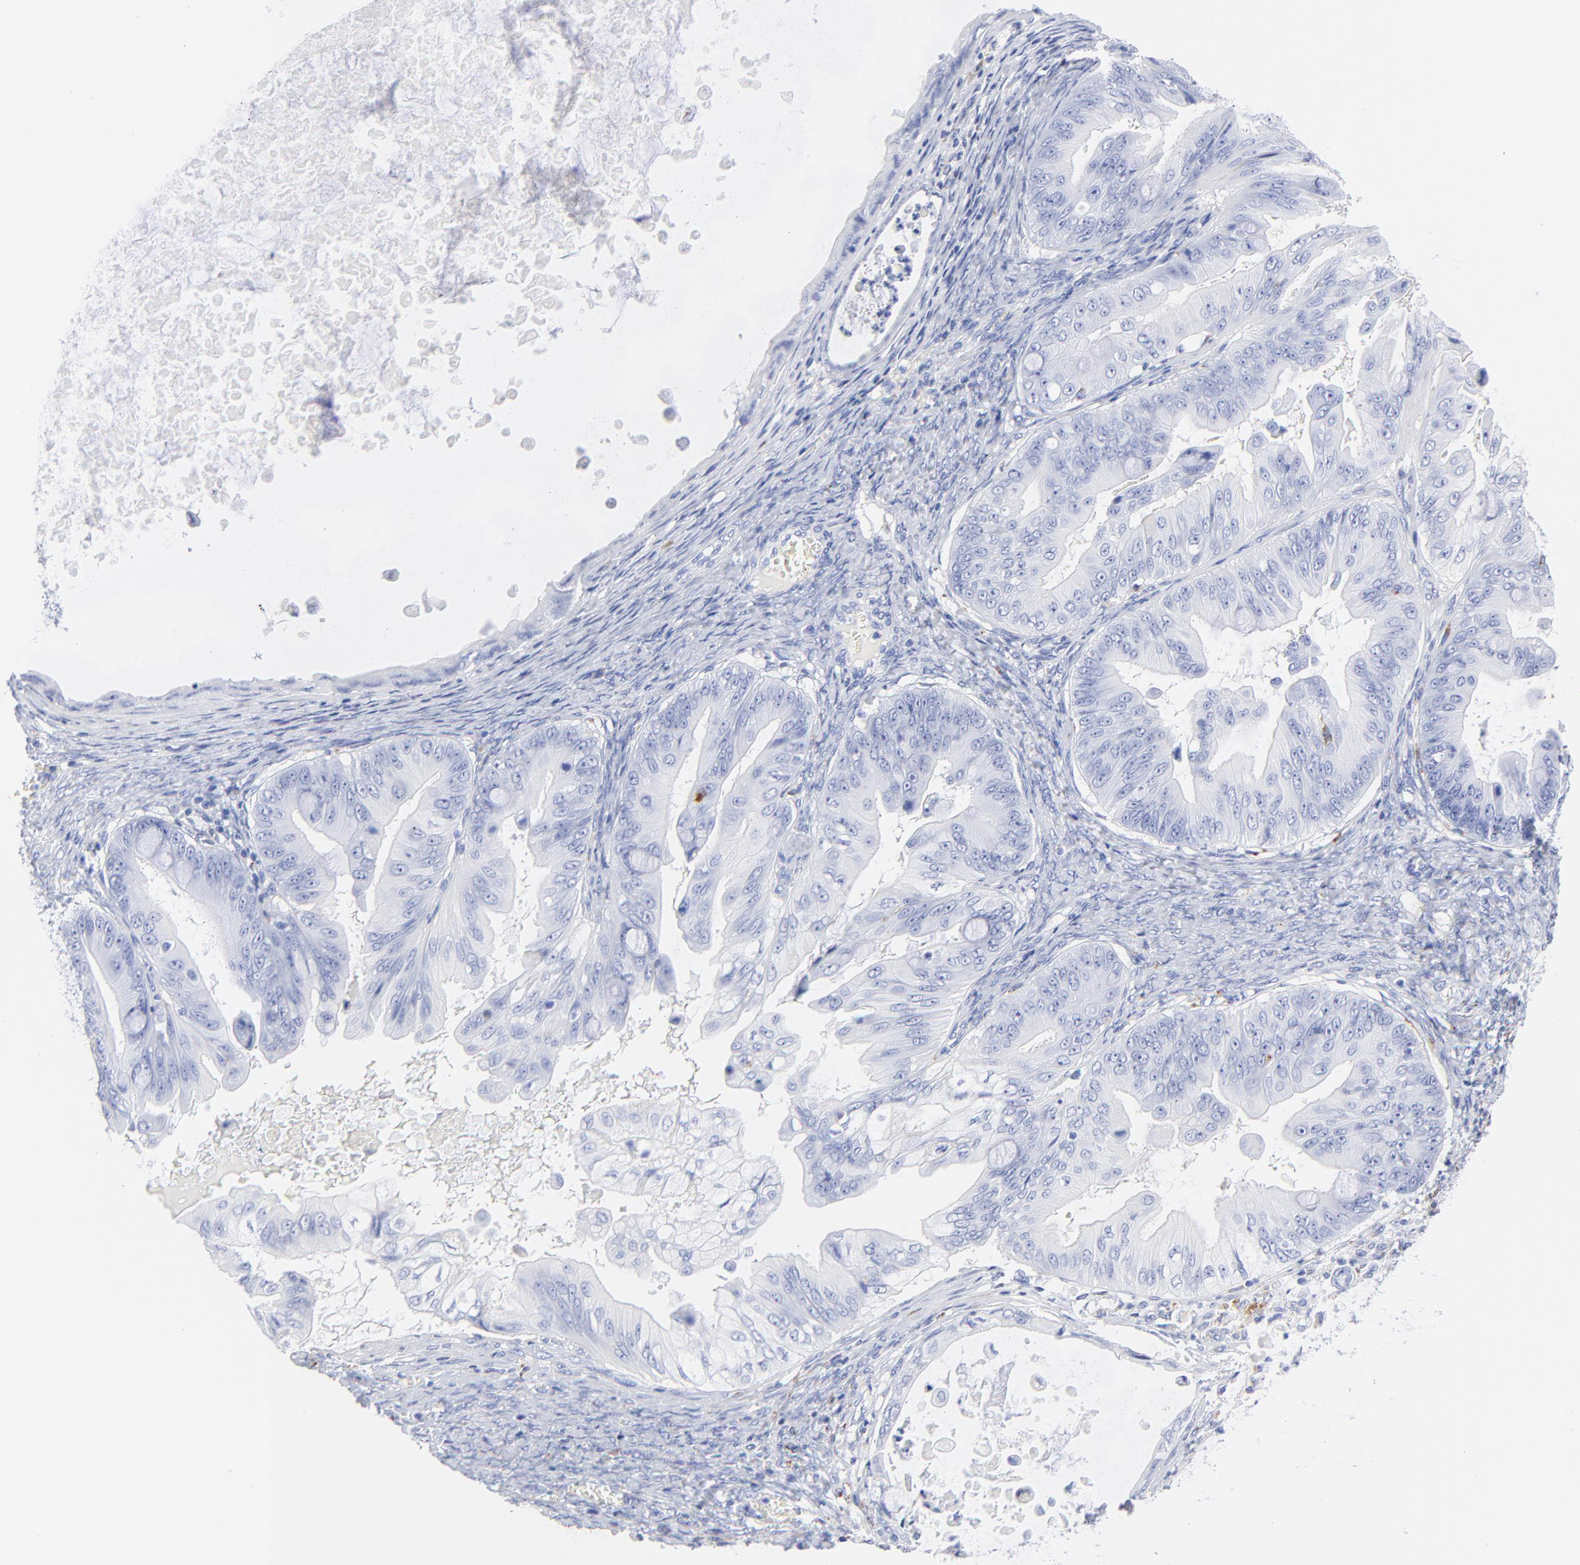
{"staining": {"intensity": "negative", "quantity": "none", "location": "none"}, "tissue": "ovarian cancer", "cell_type": "Tumor cells", "image_type": "cancer", "snomed": [{"axis": "morphology", "description": "Cystadenocarcinoma, mucinous, NOS"}, {"axis": "topography", "description": "Ovary"}], "caption": "This is an IHC histopathology image of human mucinous cystadenocarcinoma (ovarian). There is no staining in tumor cells.", "gene": "CPVL", "patient": {"sex": "female", "age": 37}}